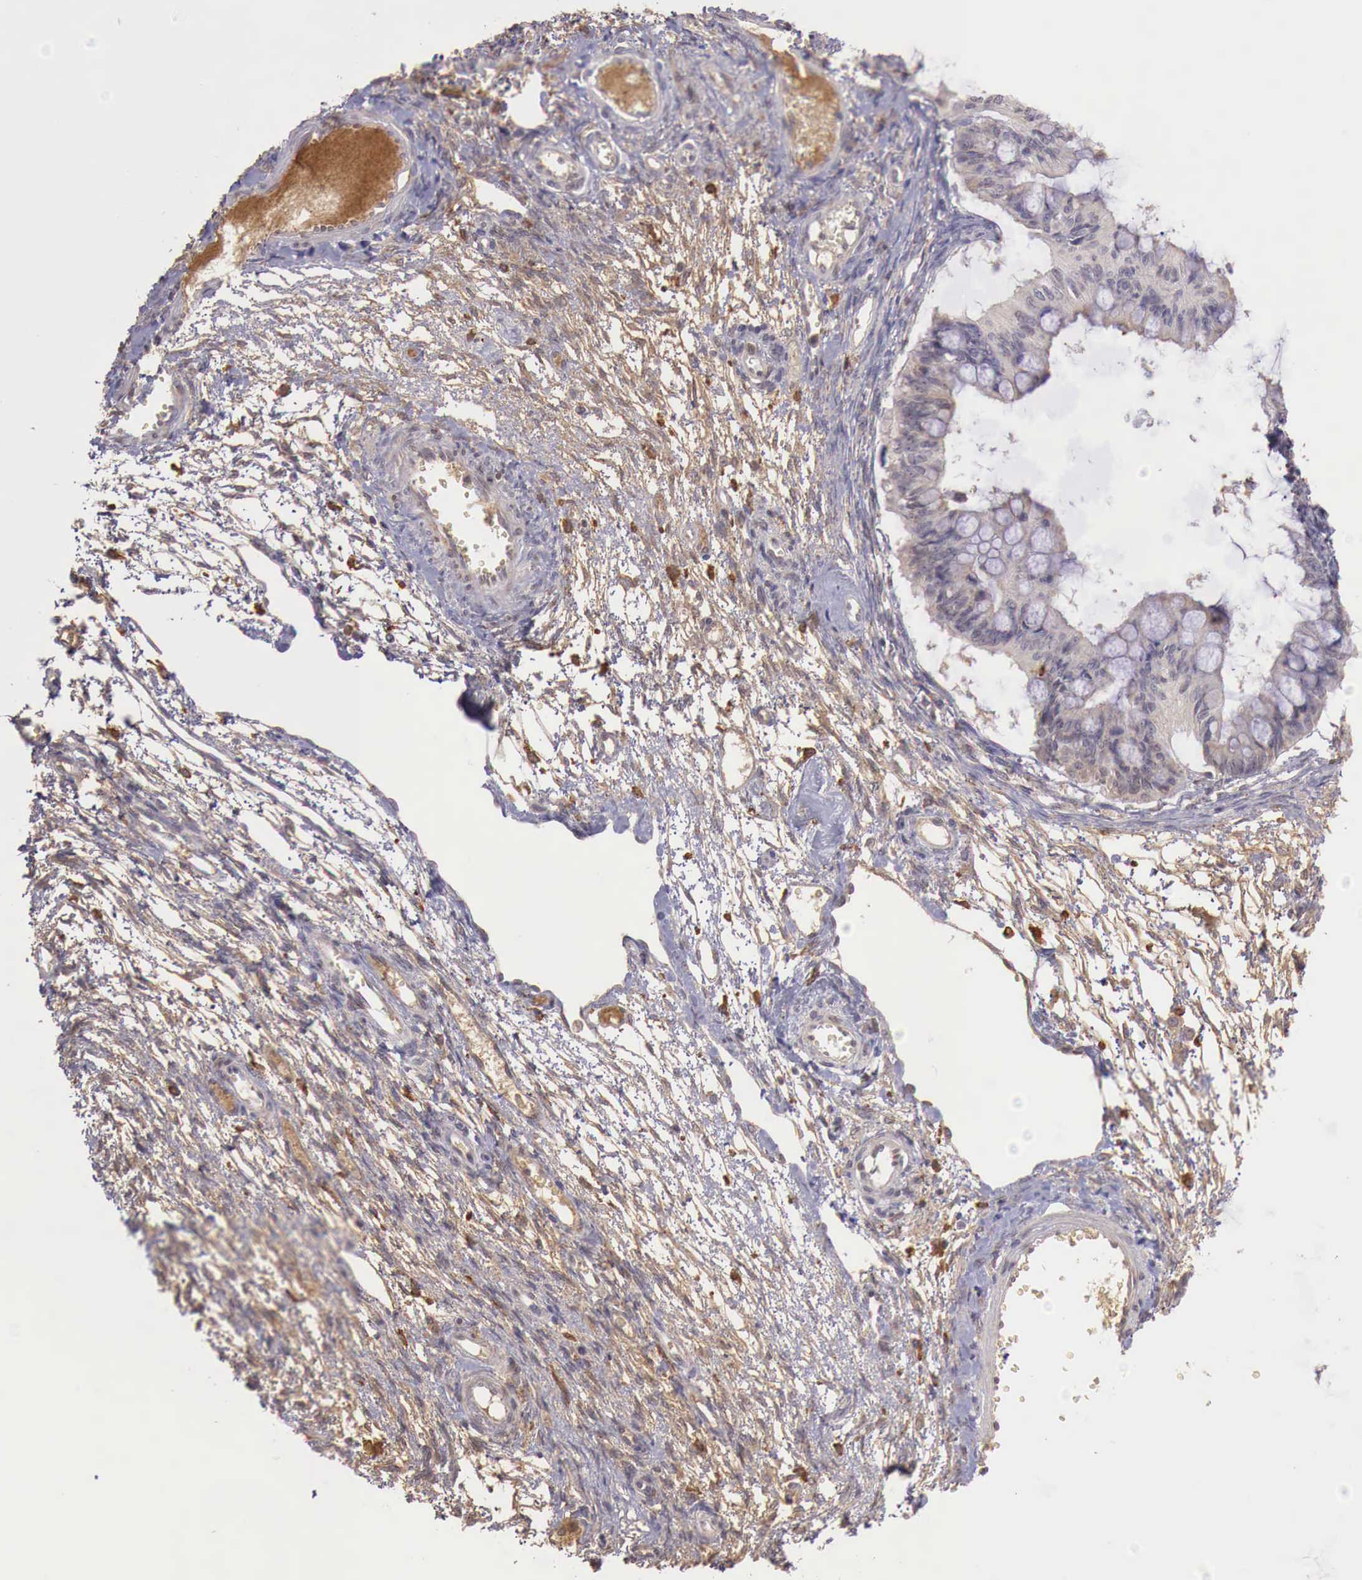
{"staining": {"intensity": "weak", "quantity": "<25%", "location": "cytoplasmic/membranous"}, "tissue": "ovarian cancer", "cell_type": "Tumor cells", "image_type": "cancer", "snomed": [{"axis": "morphology", "description": "Cystadenocarcinoma, mucinous, NOS"}, {"axis": "topography", "description": "Ovary"}], "caption": "Ovarian cancer was stained to show a protein in brown. There is no significant staining in tumor cells.", "gene": "CHRDL1", "patient": {"sex": "female", "age": 57}}